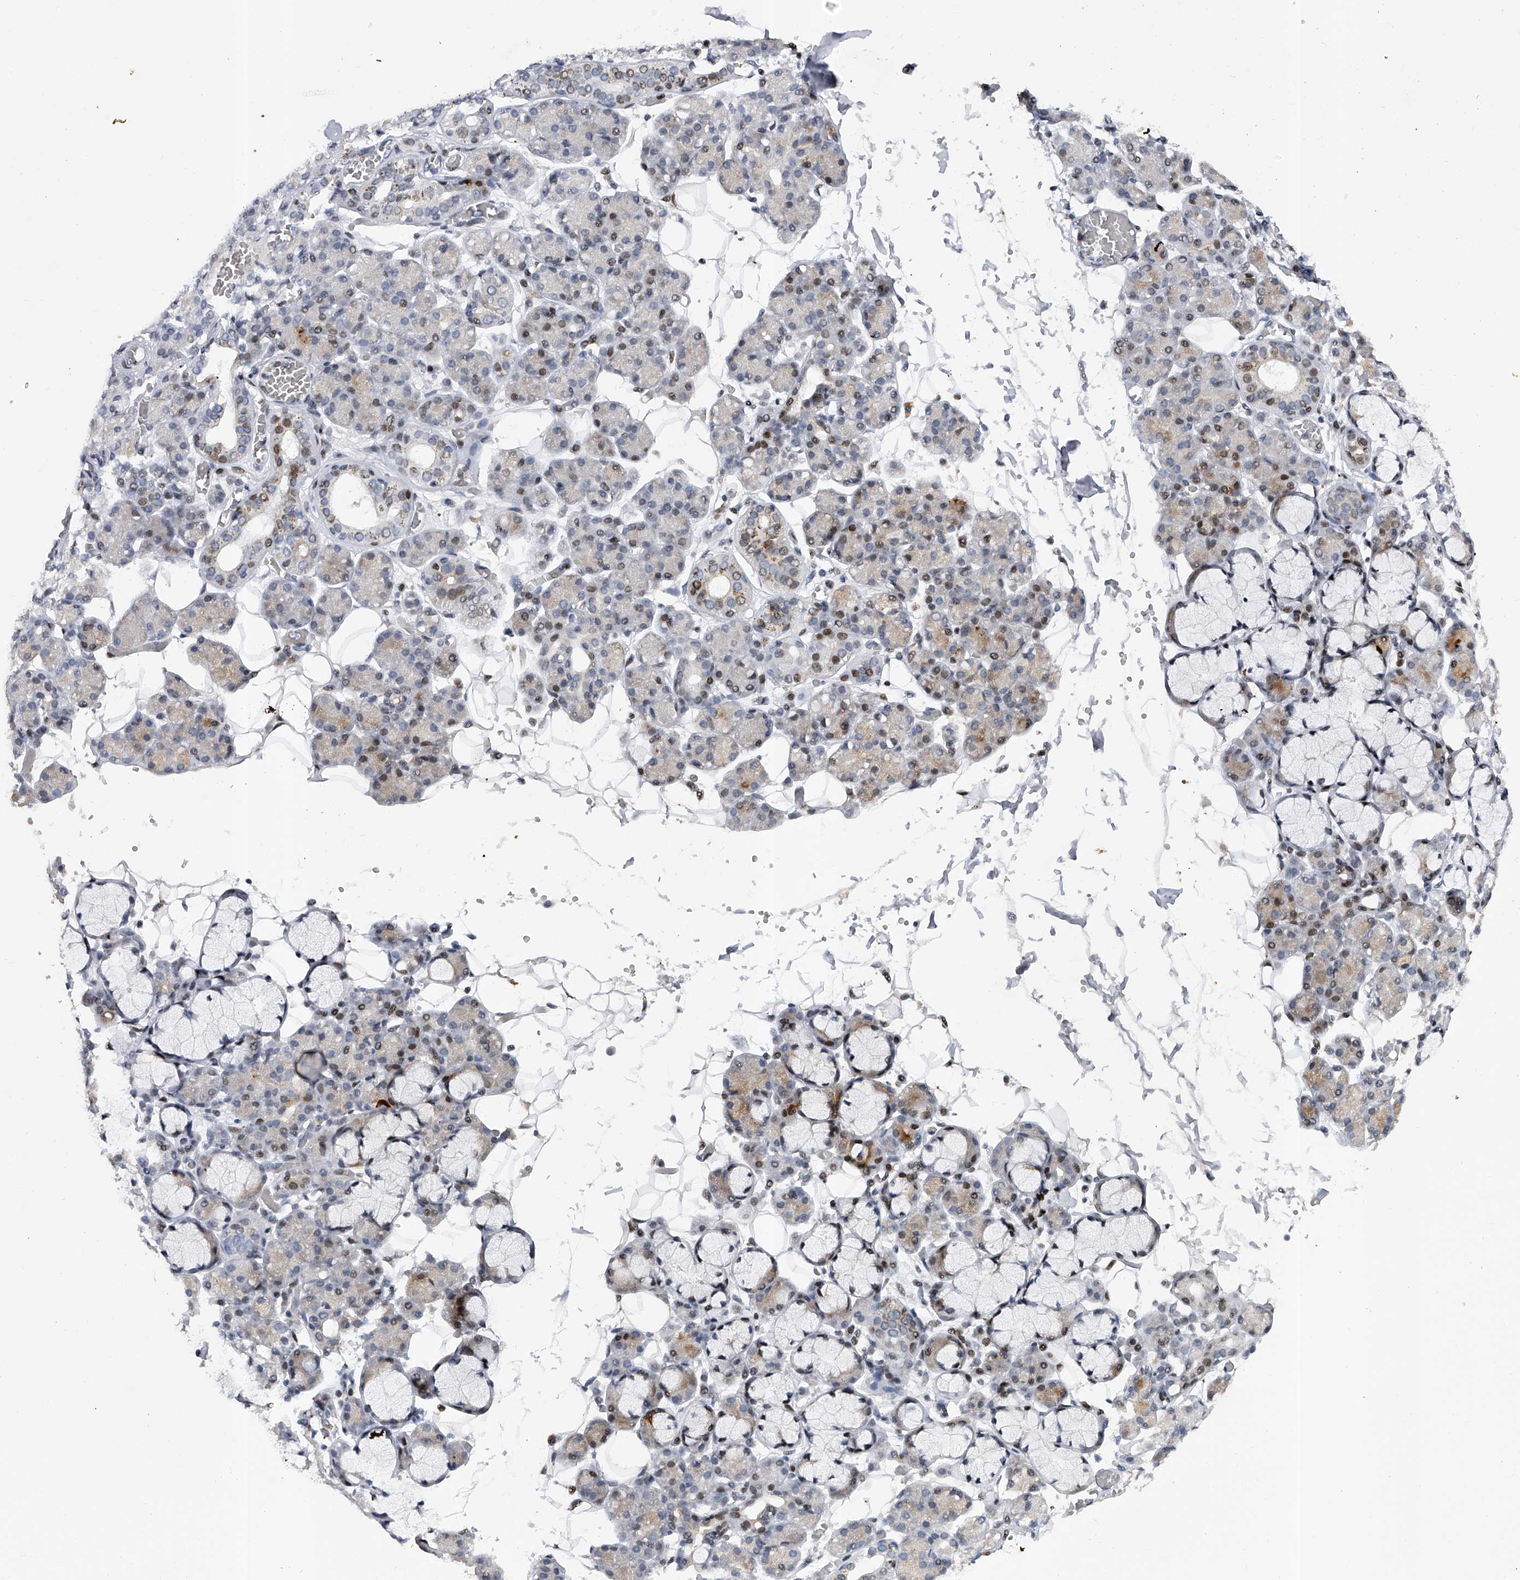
{"staining": {"intensity": "weak", "quantity": "<25%", "location": "nuclear"}, "tissue": "salivary gland", "cell_type": "Glandular cells", "image_type": "normal", "snomed": [{"axis": "morphology", "description": "Normal tissue, NOS"}, {"axis": "topography", "description": "Salivary gland"}], "caption": "A high-resolution histopathology image shows immunohistochemistry (IHC) staining of unremarkable salivary gland, which shows no significant staining in glandular cells.", "gene": "RWDD2A", "patient": {"sex": "male", "age": 63}}